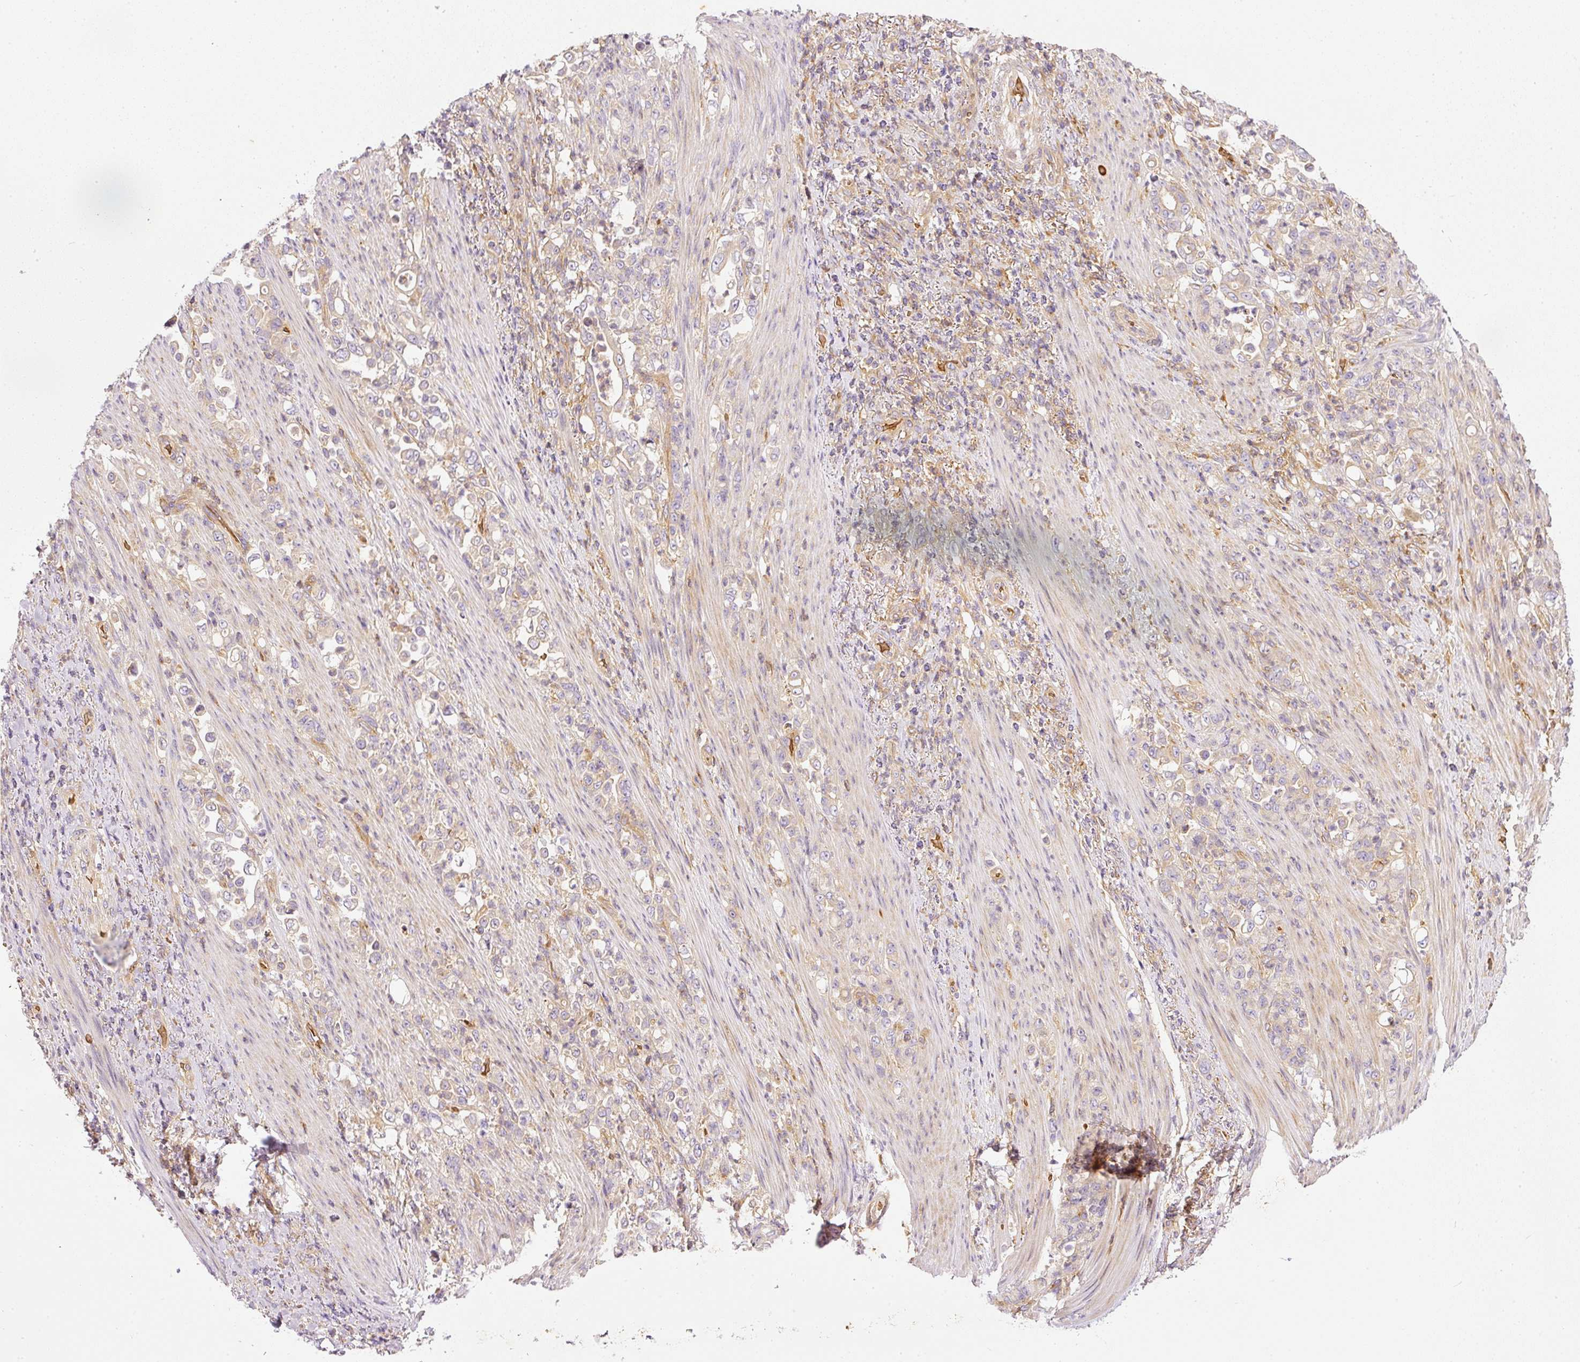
{"staining": {"intensity": "weak", "quantity": "<25%", "location": "cytoplasmic/membranous"}, "tissue": "stomach cancer", "cell_type": "Tumor cells", "image_type": "cancer", "snomed": [{"axis": "morphology", "description": "Normal tissue, NOS"}, {"axis": "morphology", "description": "Adenocarcinoma, NOS"}, {"axis": "topography", "description": "Stomach"}], "caption": "Immunohistochemistry (IHC) image of human adenocarcinoma (stomach) stained for a protein (brown), which displays no positivity in tumor cells. (DAB immunohistochemistry (IHC) visualized using brightfield microscopy, high magnification).", "gene": "TBC1D2B", "patient": {"sex": "female", "age": 79}}